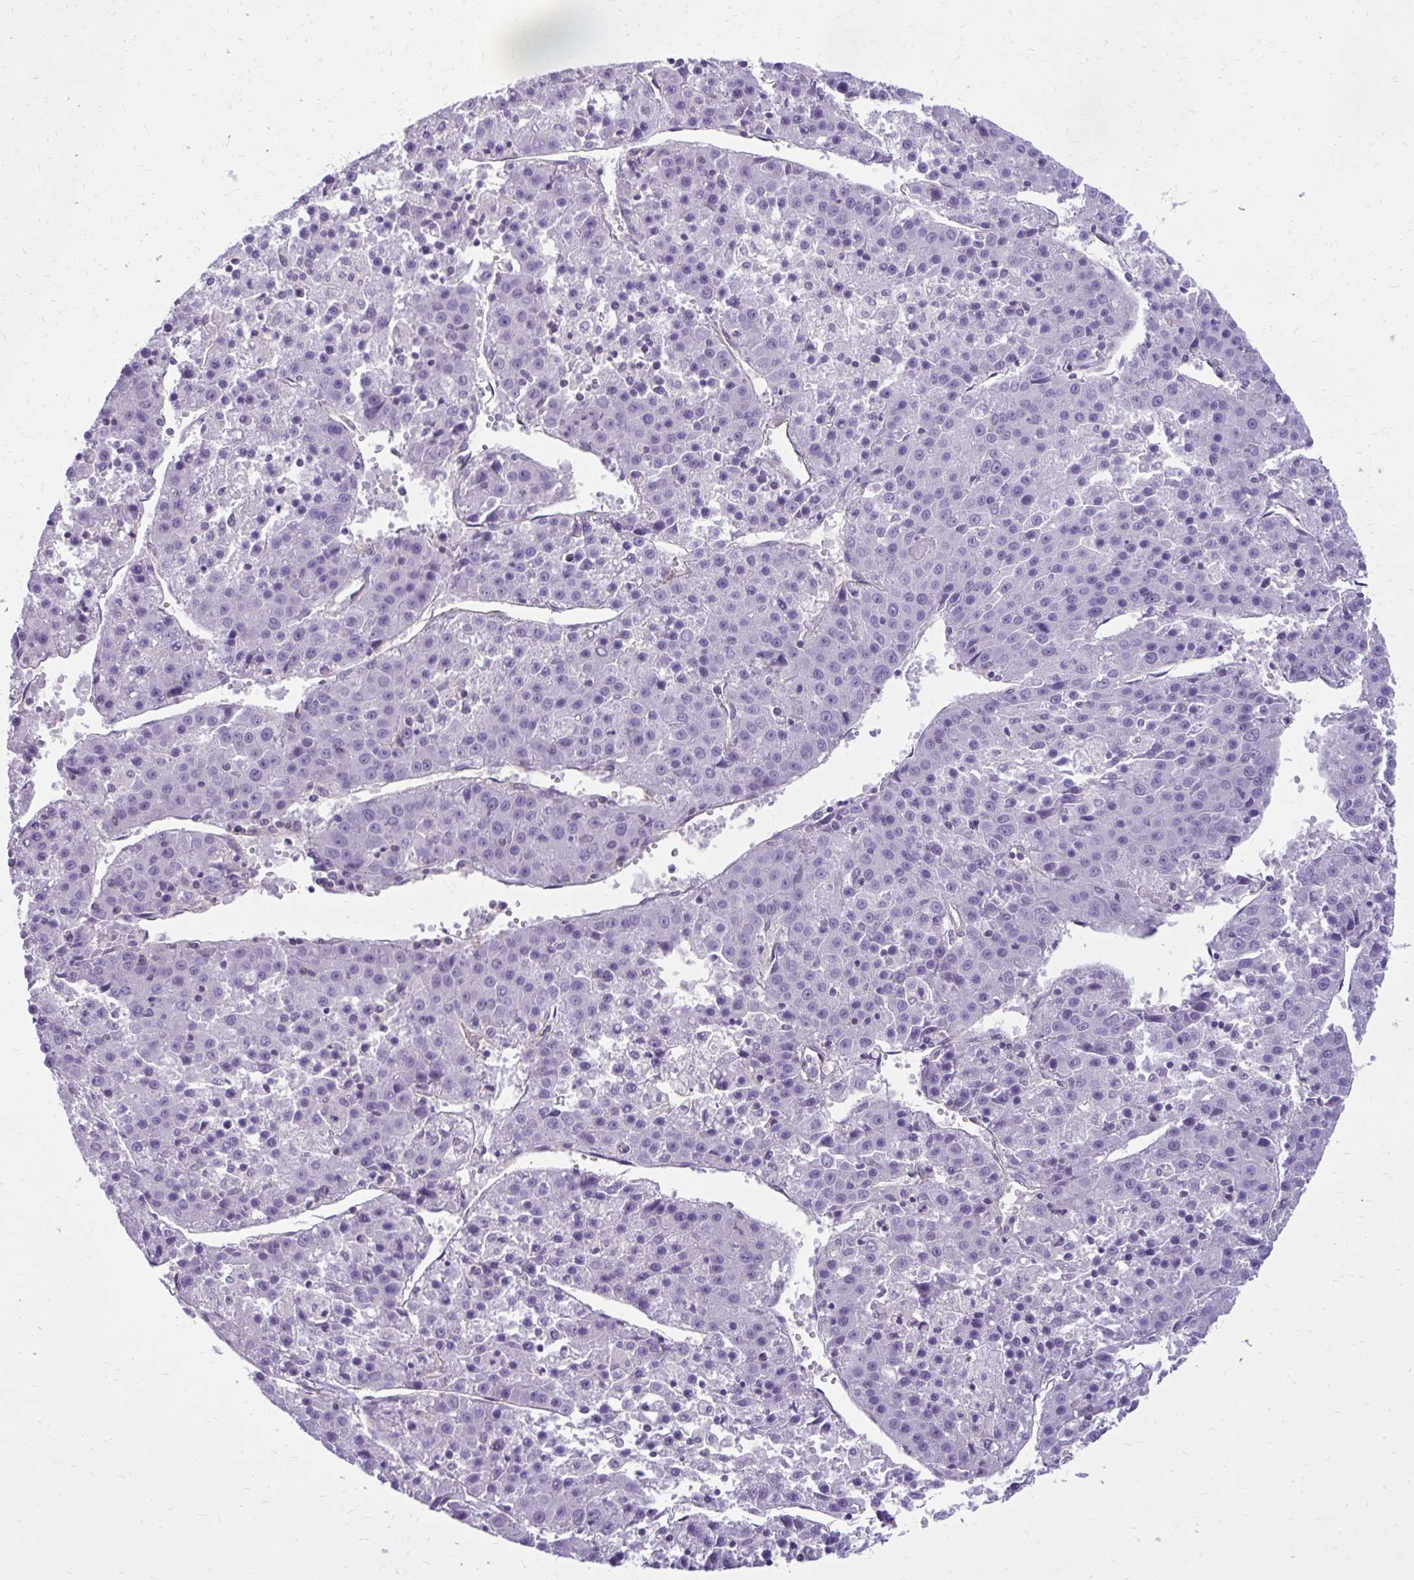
{"staining": {"intensity": "negative", "quantity": "none", "location": "none"}, "tissue": "liver cancer", "cell_type": "Tumor cells", "image_type": "cancer", "snomed": [{"axis": "morphology", "description": "Carcinoma, Hepatocellular, NOS"}, {"axis": "topography", "description": "Liver"}], "caption": "A histopathology image of human hepatocellular carcinoma (liver) is negative for staining in tumor cells.", "gene": "GPRIN3", "patient": {"sex": "female", "age": 53}}